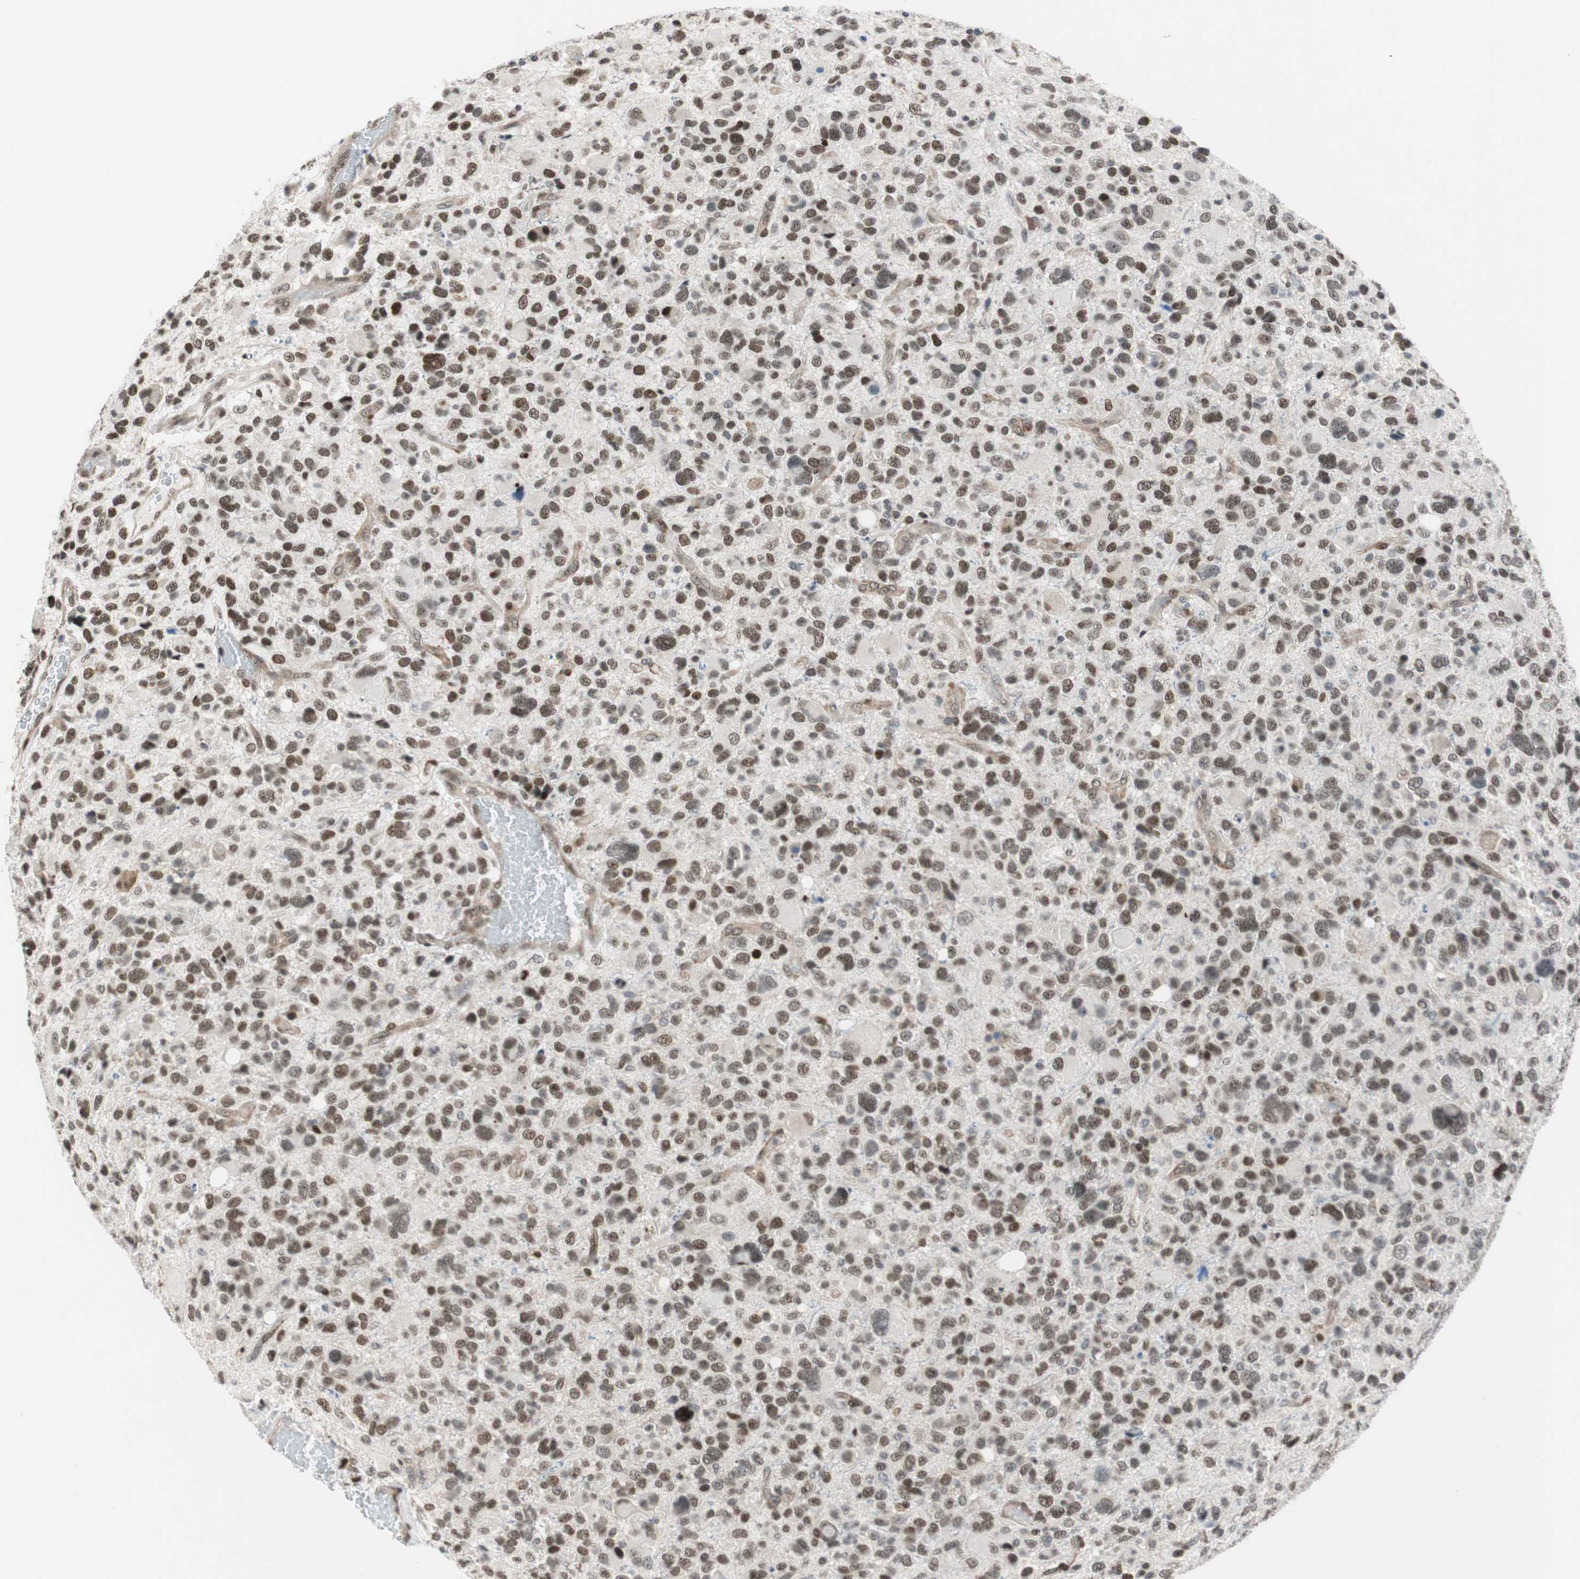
{"staining": {"intensity": "strong", "quantity": ">75%", "location": "nuclear"}, "tissue": "glioma", "cell_type": "Tumor cells", "image_type": "cancer", "snomed": [{"axis": "morphology", "description": "Glioma, malignant, High grade"}, {"axis": "topography", "description": "Brain"}], "caption": "High-power microscopy captured an immunohistochemistry image of malignant glioma (high-grade), revealing strong nuclear positivity in about >75% of tumor cells.", "gene": "ZNF512B", "patient": {"sex": "male", "age": 48}}